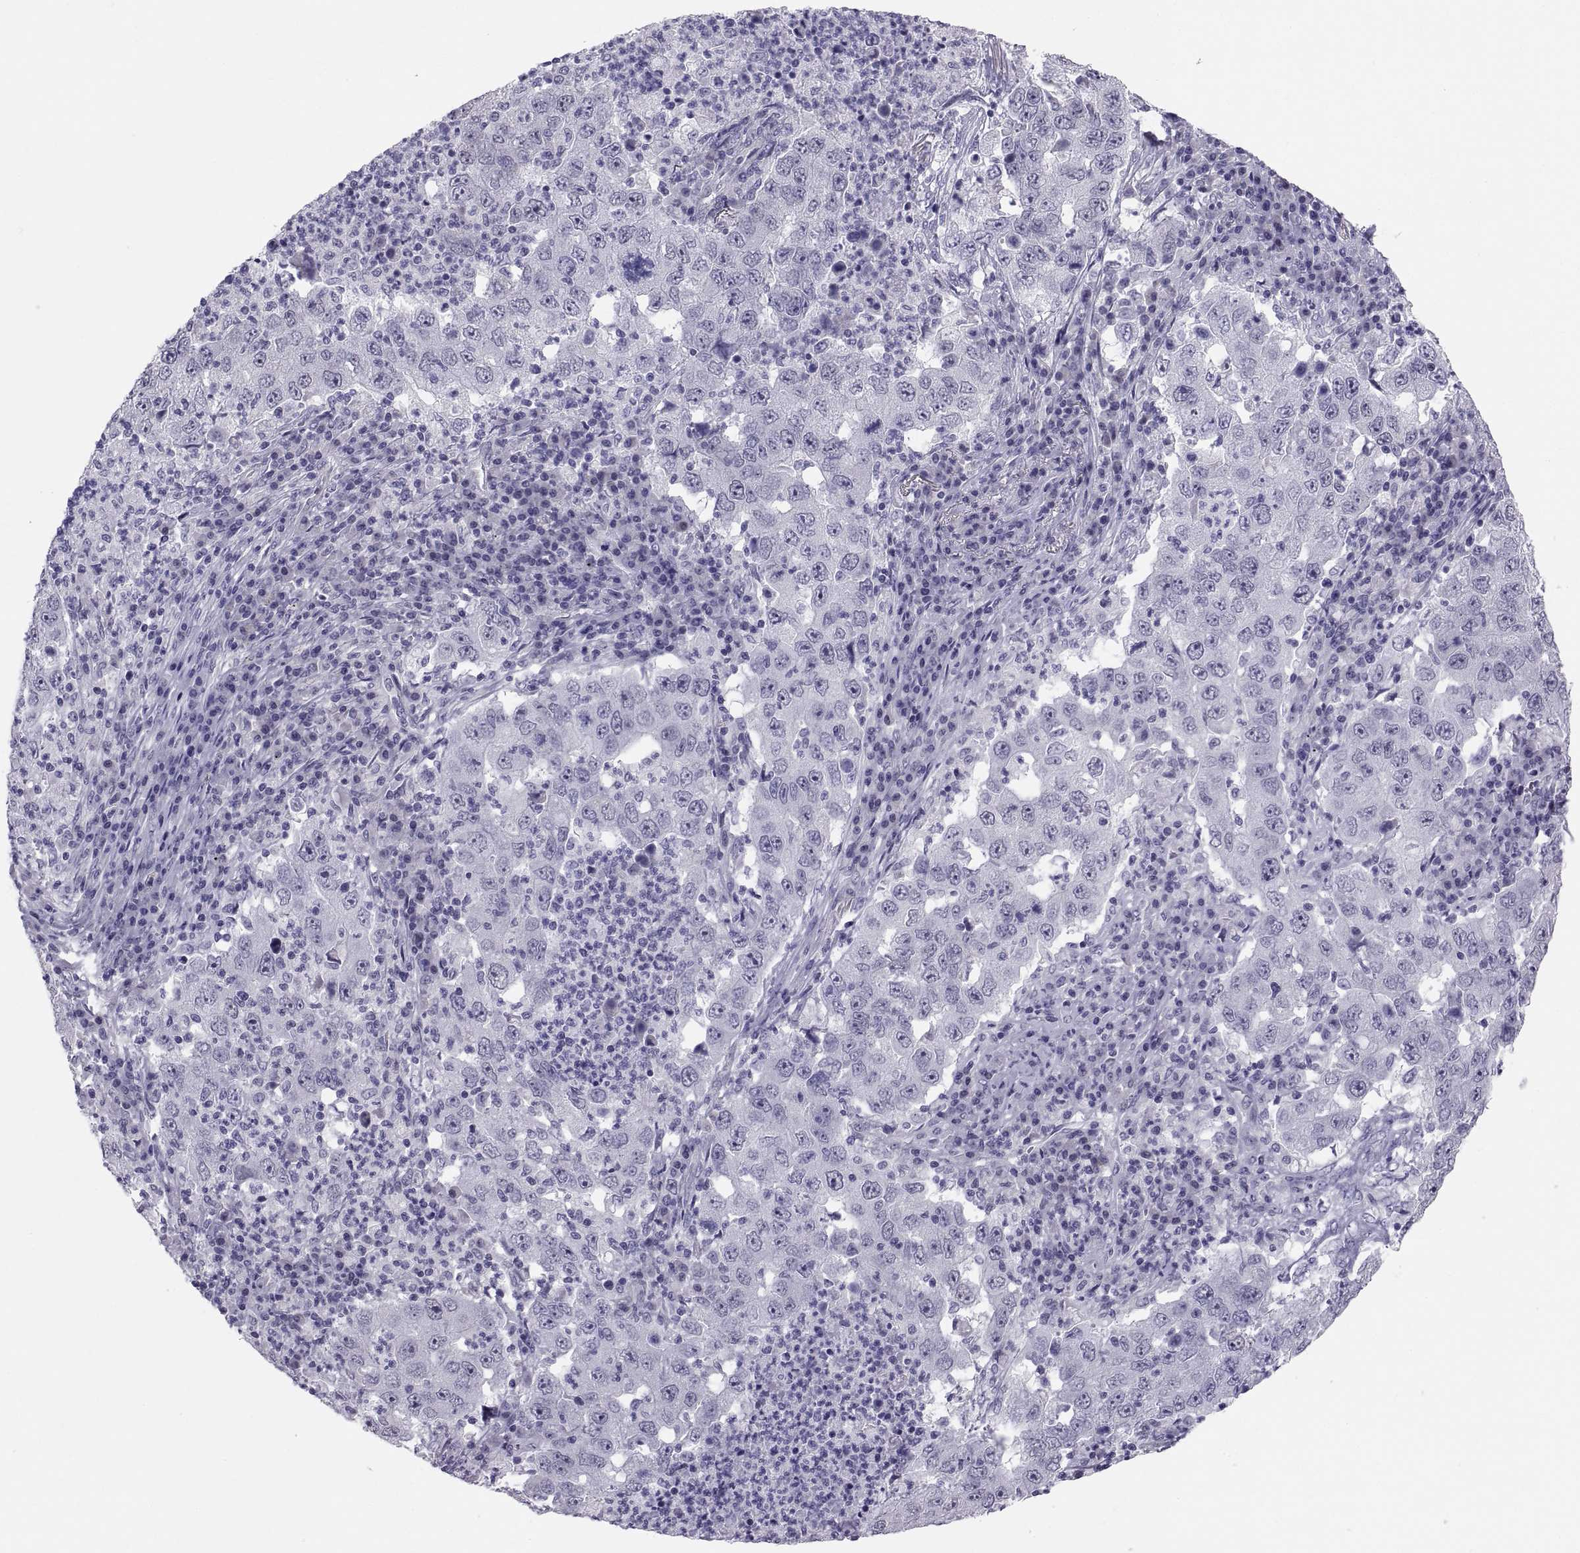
{"staining": {"intensity": "negative", "quantity": "none", "location": "none"}, "tissue": "lung cancer", "cell_type": "Tumor cells", "image_type": "cancer", "snomed": [{"axis": "morphology", "description": "Adenocarcinoma, NOS"}, {"axis": "topography", "description": "Lung"}], "caption": "A high-resolution image shows immunohistochemistry (IHC) staining of lung cancer, which shows no significant expression in tumor cells. (DAB immunohistochemistry (IHC) with hematoxylin counter stain).", "gene": "FAM170A", "patient": {"sex": "male", "age": 73}}